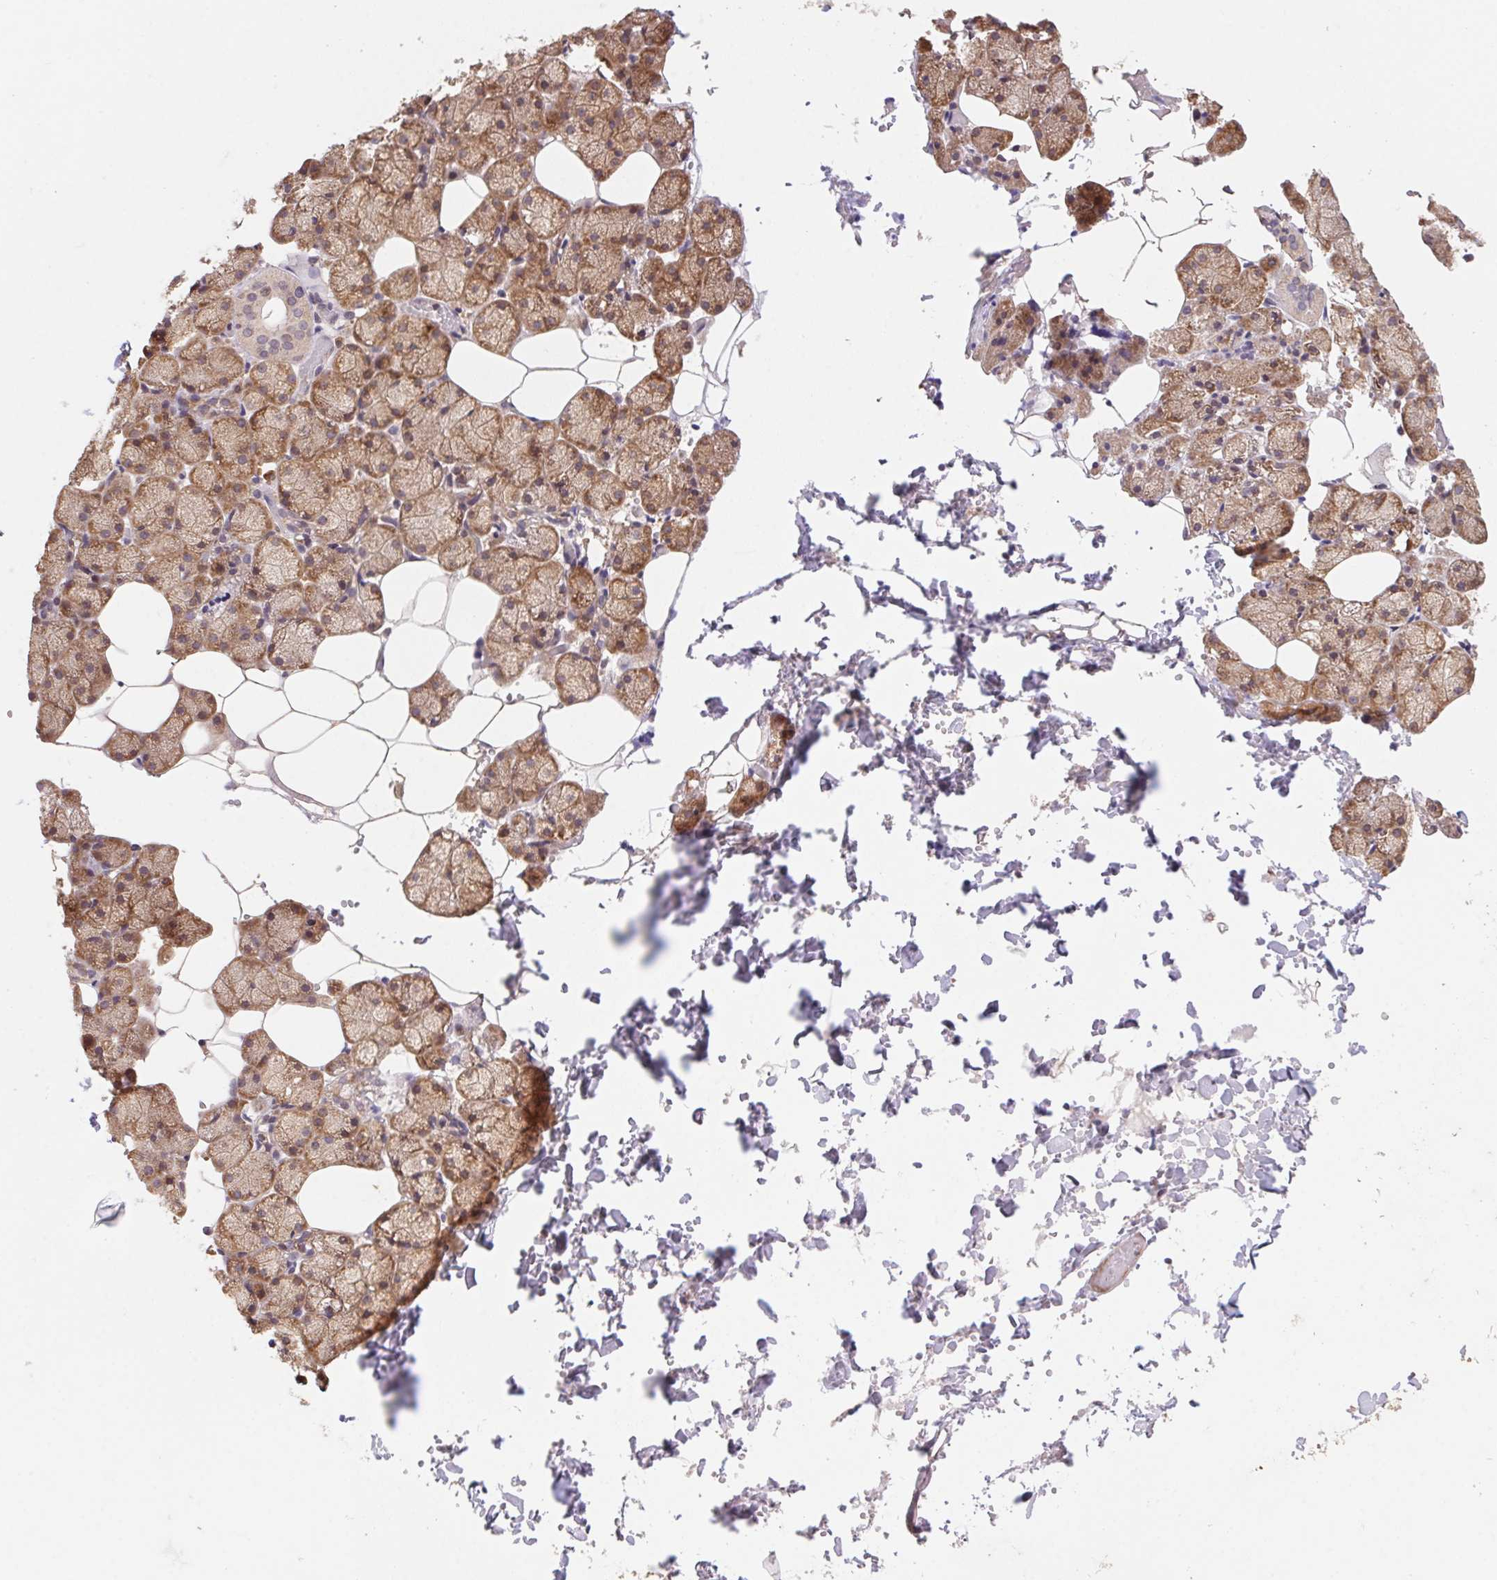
{"staining": {"intensity": "strong", "quantity": ">75%", "location": "cytoplasmic/membranous"}, "tissue": "salivary gland", "cell_type": "Glandular cells", "image_type": "normal", "snomed": [{"axis": "morphology", "description": "Normal tissue, NOS"}, {"axis": "topography", "description": "Salivary gland"}], "caption": "DAB immunohistochemical staining of normal salivary gland displays strong cytoplasmic/membranous protein positivity in approximately >75% of glandular cells.", "gene": "RPL27A", "patient": {"sex": "male", "age": 38}}